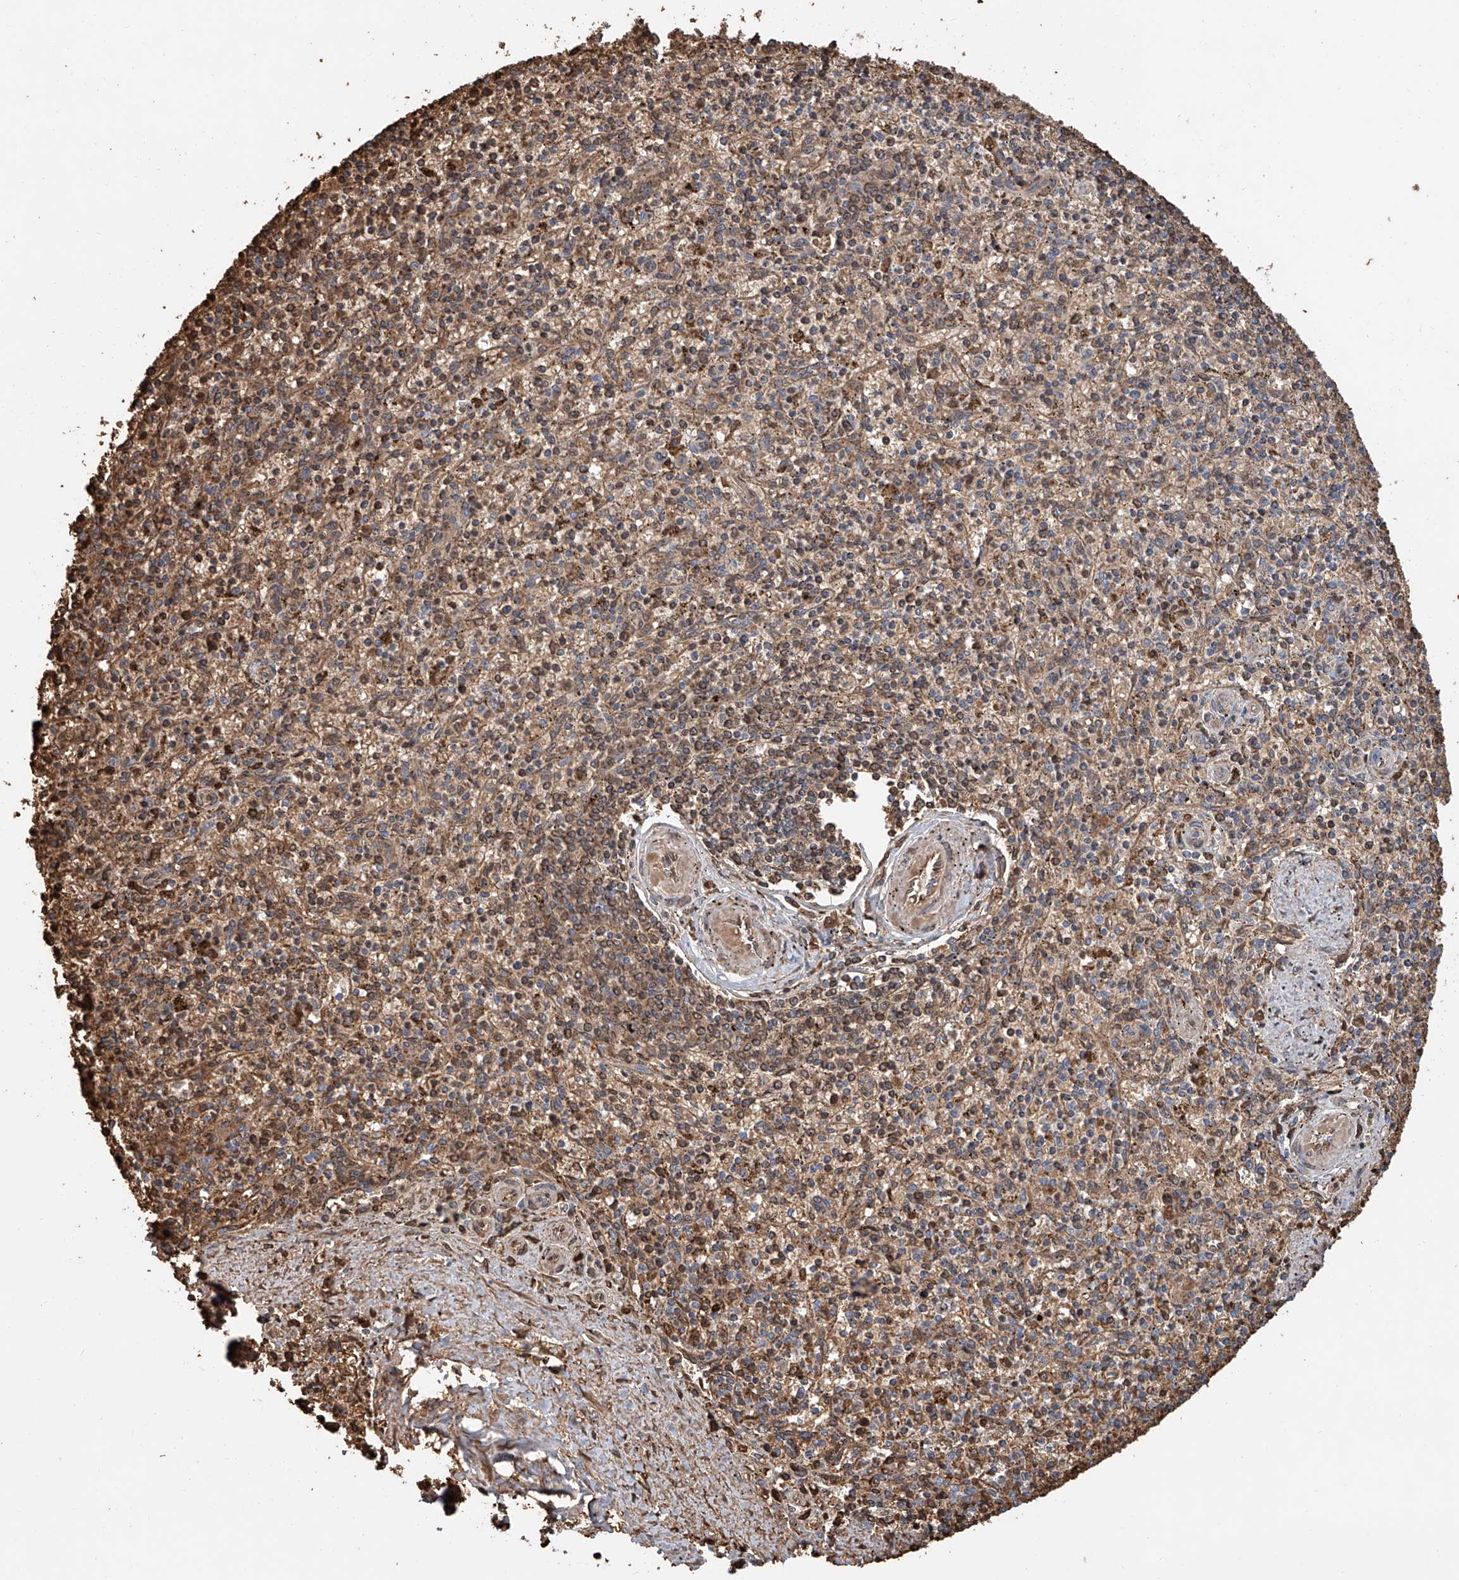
{"staining": {"intensity": "moderate", "quantity": "<25%", "location": "cytoplasmic/membranous"}, "tissue": "spleen", "cell_type": "Cells in red pulp", "image_type": "normal", "snomed": [{"axis": "morphology", "description": "Normal tissue, NOS"}, {"axis": "topography", "description": "Spleen"}], "caption": "Cells in red pulp reveal low levels of moderate cytoplasmic/membranous positivity in about <25% of cells in unremarkable spleen.", "gene": "MCL1", "patient": {"sex": "male", "age": 72}}